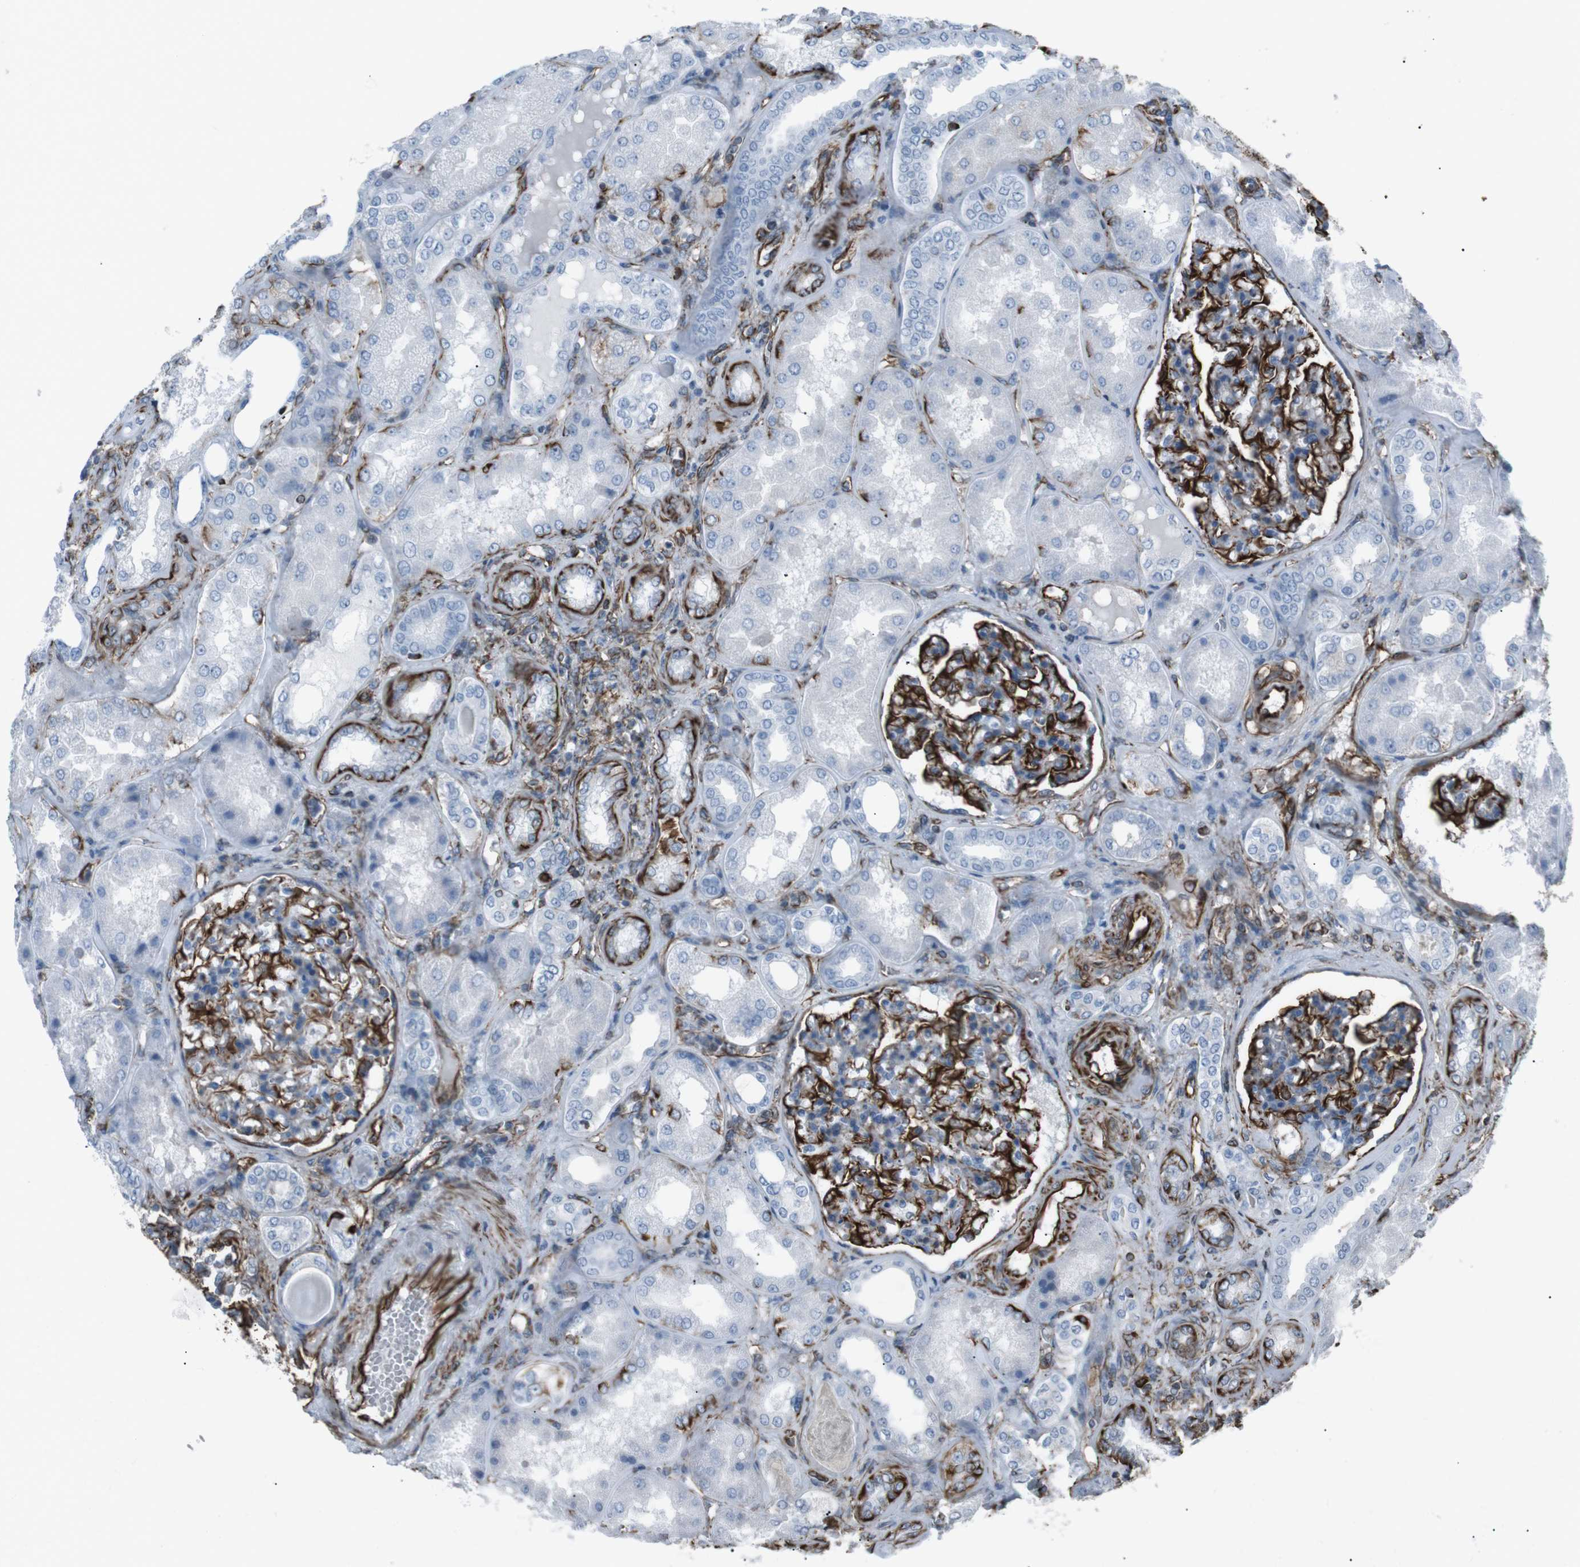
{"staining": {"intensity": "strong", "quantity": ">75%", "location": "cytoplasmic/membranous"}, "tissue": "kidney", "cell_type": "Cells in glomeruli", "image_type": "normal", "snomed": [{"axis": "morphology", "description": "Normal tissue, NOS"}, {"axis": "topography", "description": "Kidney"}], "caption": "Immunohistochemical staining of benign kidney reveals strong cytoplasmic/membranous protein expression in approximately >75% of cells in glomeruli. The protein is shown in brown color, while the nuclei are stained blue.", "gene": "ZDHHC6", "patient": {"sex": "female", "age": 56}}